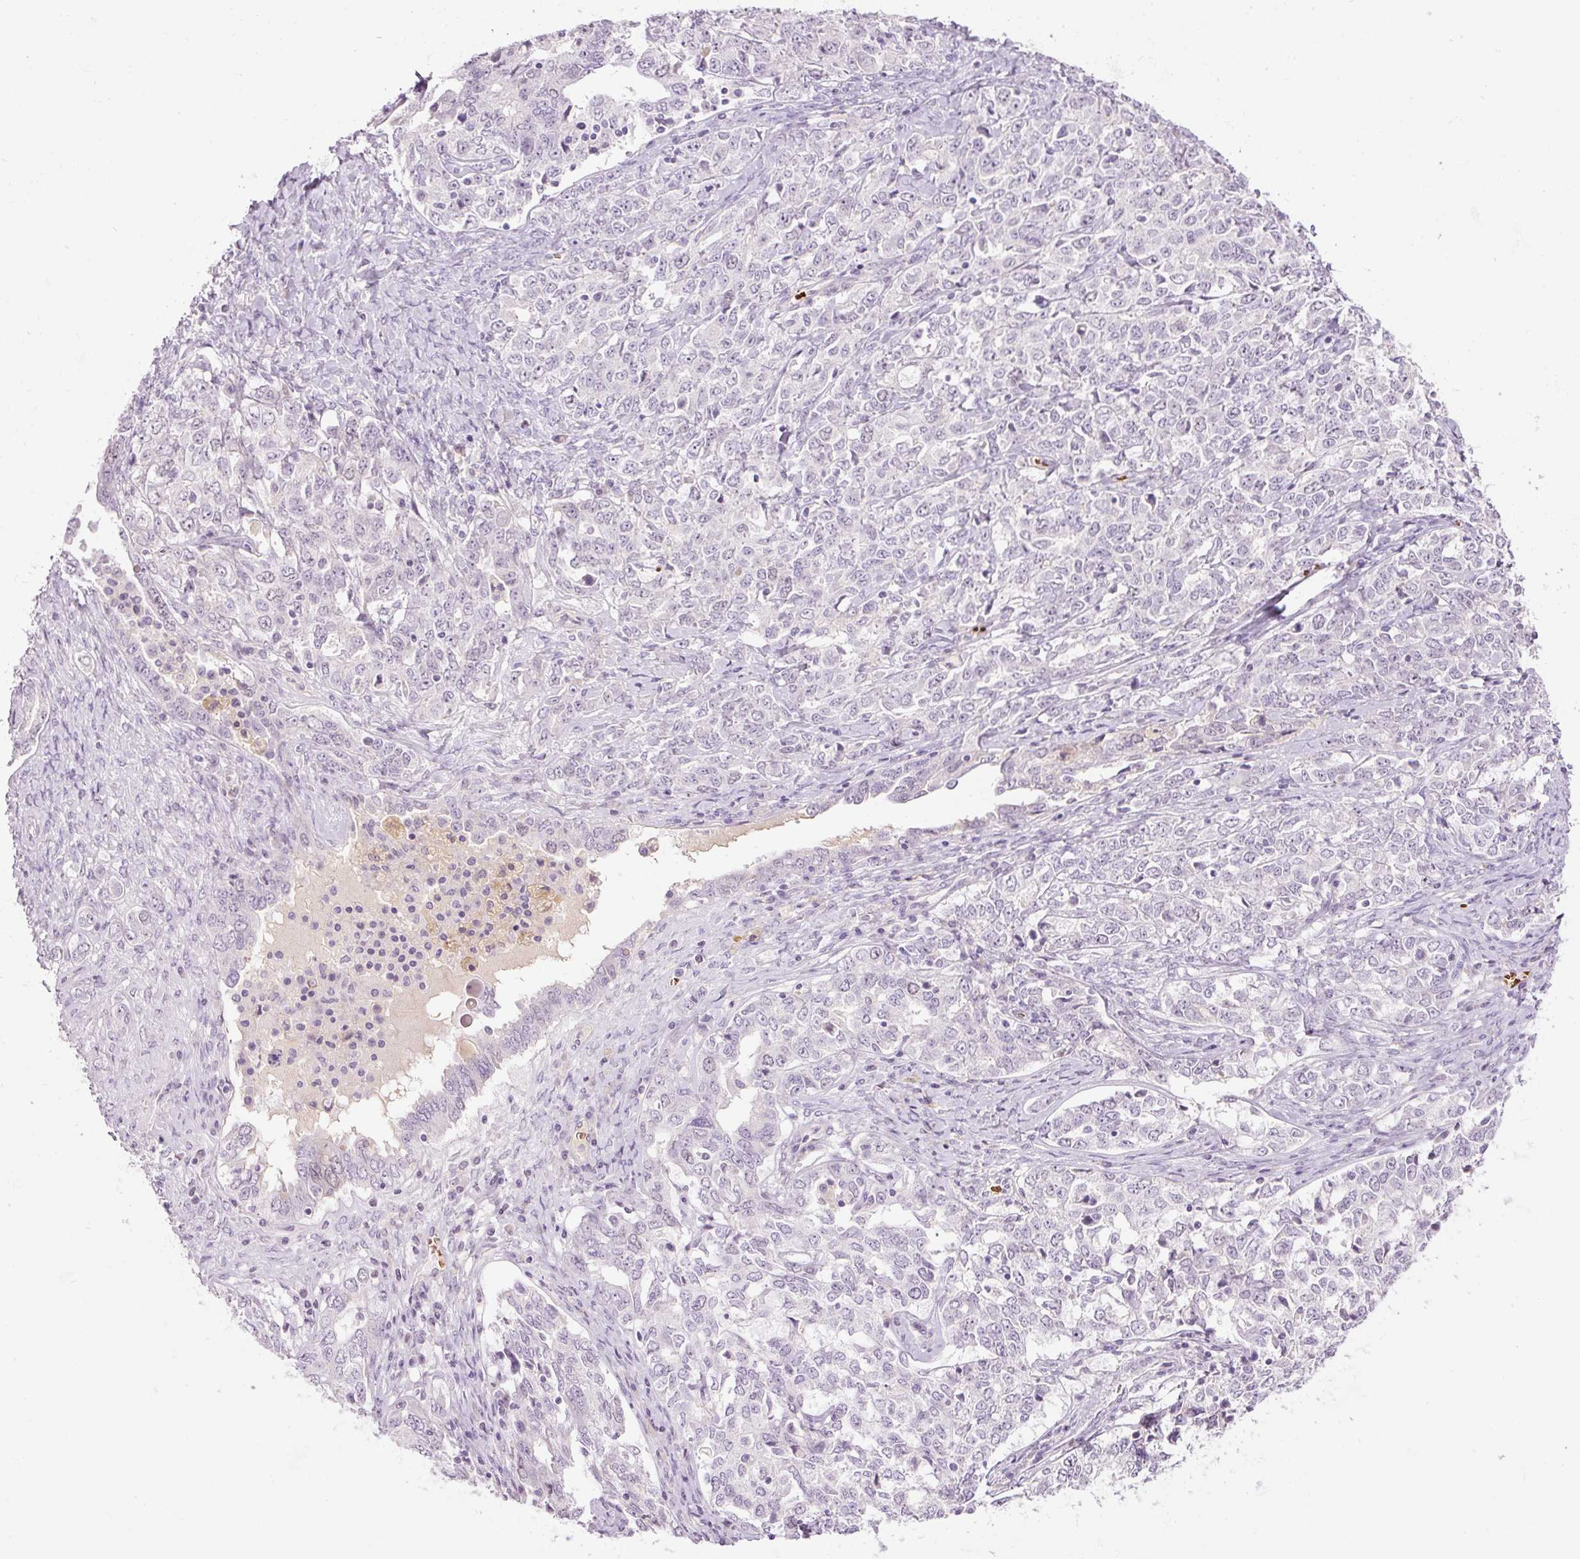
{"staining": {"intensity": "negative", "quantity": "none", "location": "none"}, "tissue": "ovarian cancer", "cell_type": "Tumor cells", "image_type": "cancer", "snomed": [{"axis": "morphology", "description": "Carcinoma, endometroid"}, {"axis": "topography", "description": "Ovary"}], "caption": "DAB immunohistochemical staining of endometroid carcinoma (ovarian) demonstrates no significant expression in tumor cells.", "gene": "LY6G6D", "patient": {"sex": "female", "age": 62}}